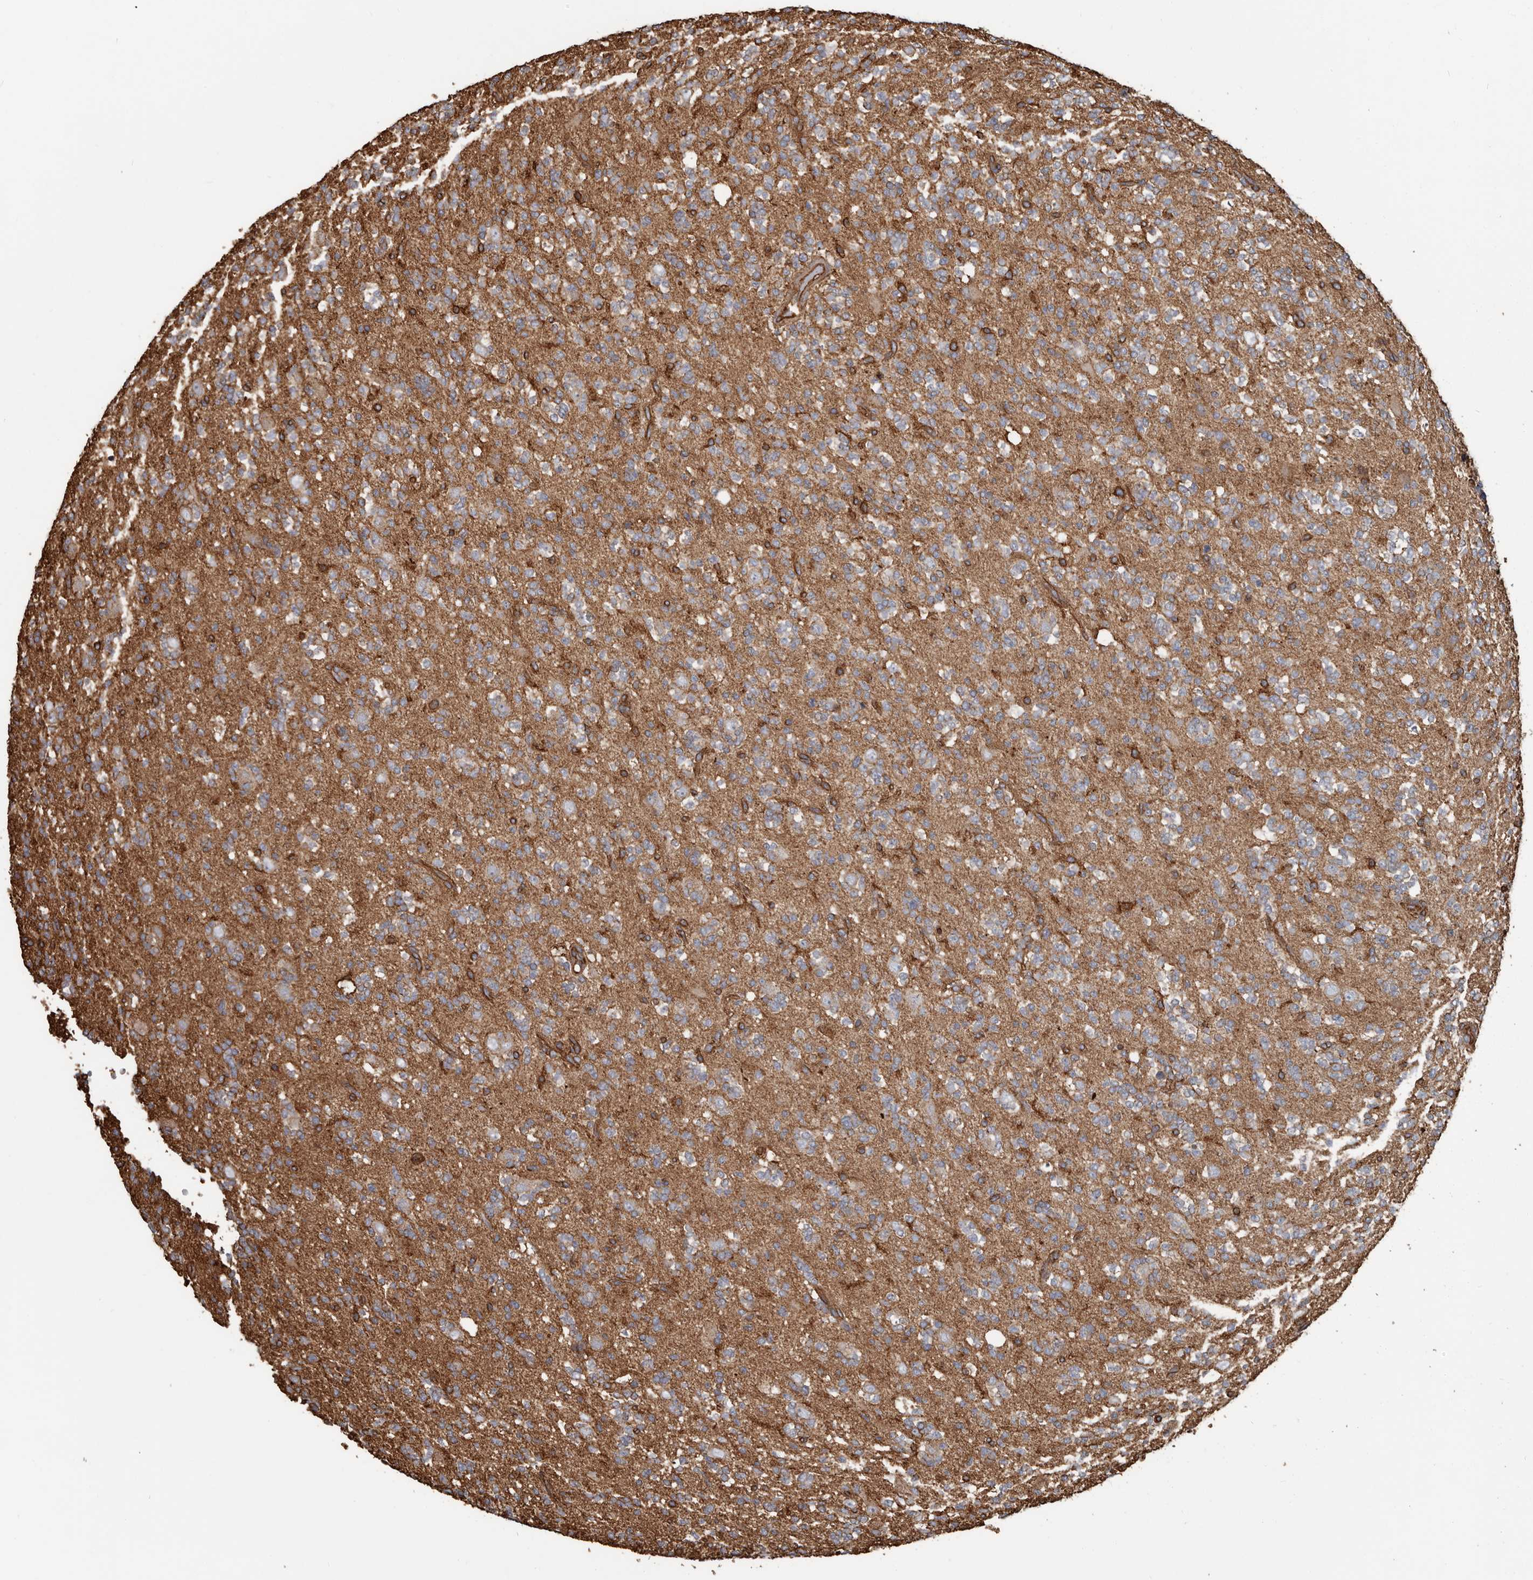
{"staining": {"intensity": "negative", "quantity": "none", "location": "none"}, "tissue": "glioma", "cell_type": "Tumor cells", "image_type": "cancer", "snomed": [{"axis": "morphology", "description": "Glioma, malignant, High grade"}, {"axis": "topography", "description": "Brain"}], "caption": "An IHC photomicrograph of glioma is shown. There is no staining in tumor cells of glioma.", "gene": "DENND6B", "patient": {"sex": "female", "age": 62}}